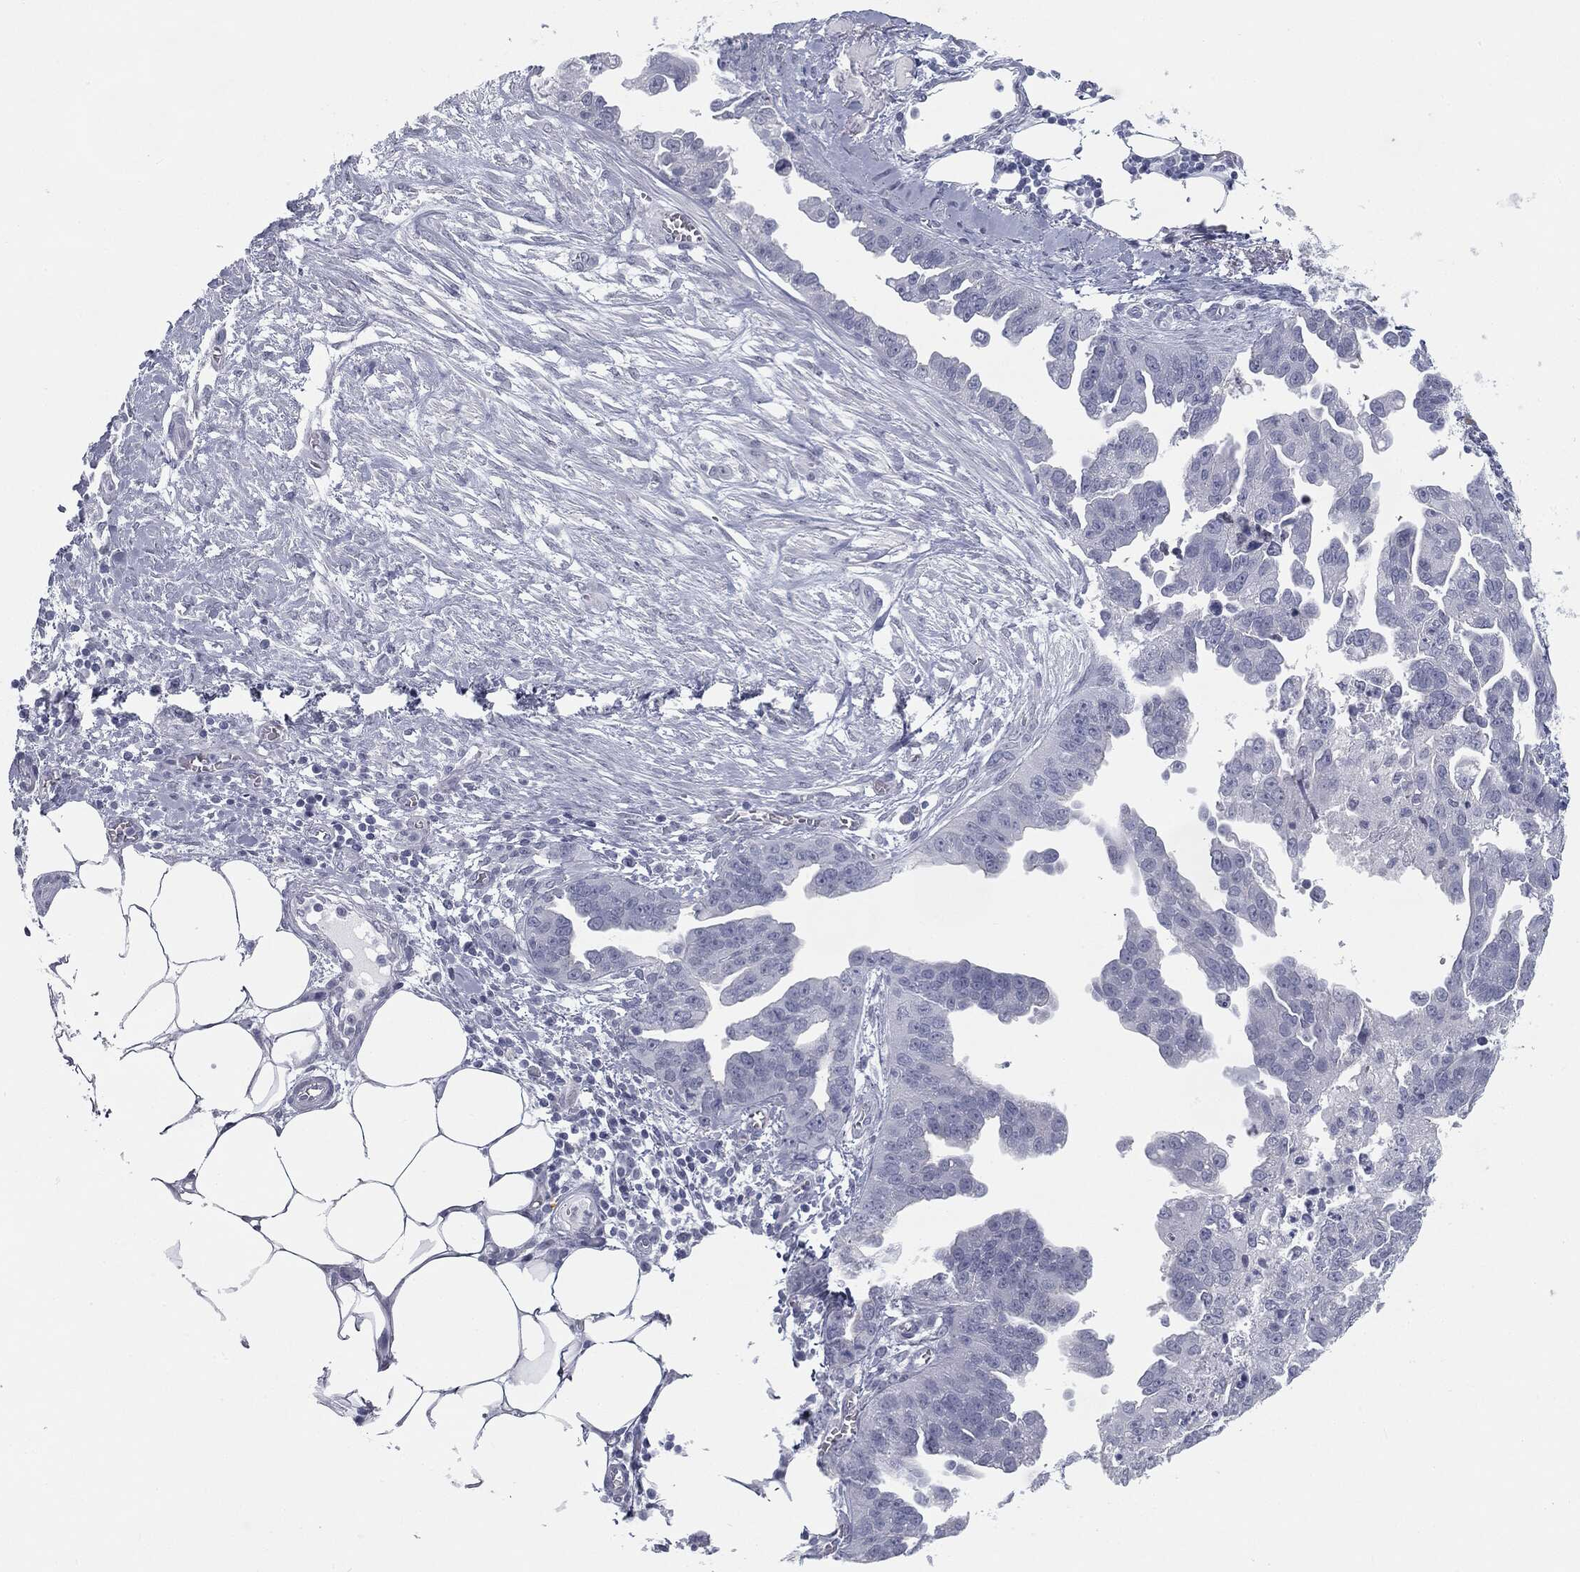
{"staining": {"intensity": "negative", "quantity": "none", "location": "none"}, "tissue": "ovarian cancer", "cell_type": "Tumor cells", "image_type": "cancer", "snomed": [{"axis": "morphology", "description": "Cystadenocarcinoma, serous, NOS"}, {"axis": "topography", "description": "Ovary"}], "caption": "Immunohistochemical staining of ovarian serous cystadenocarcinoma exhibits no significant expression in tumor cells.", "gene": "TPO", "patient": {"sex": "female", "age": 75}}